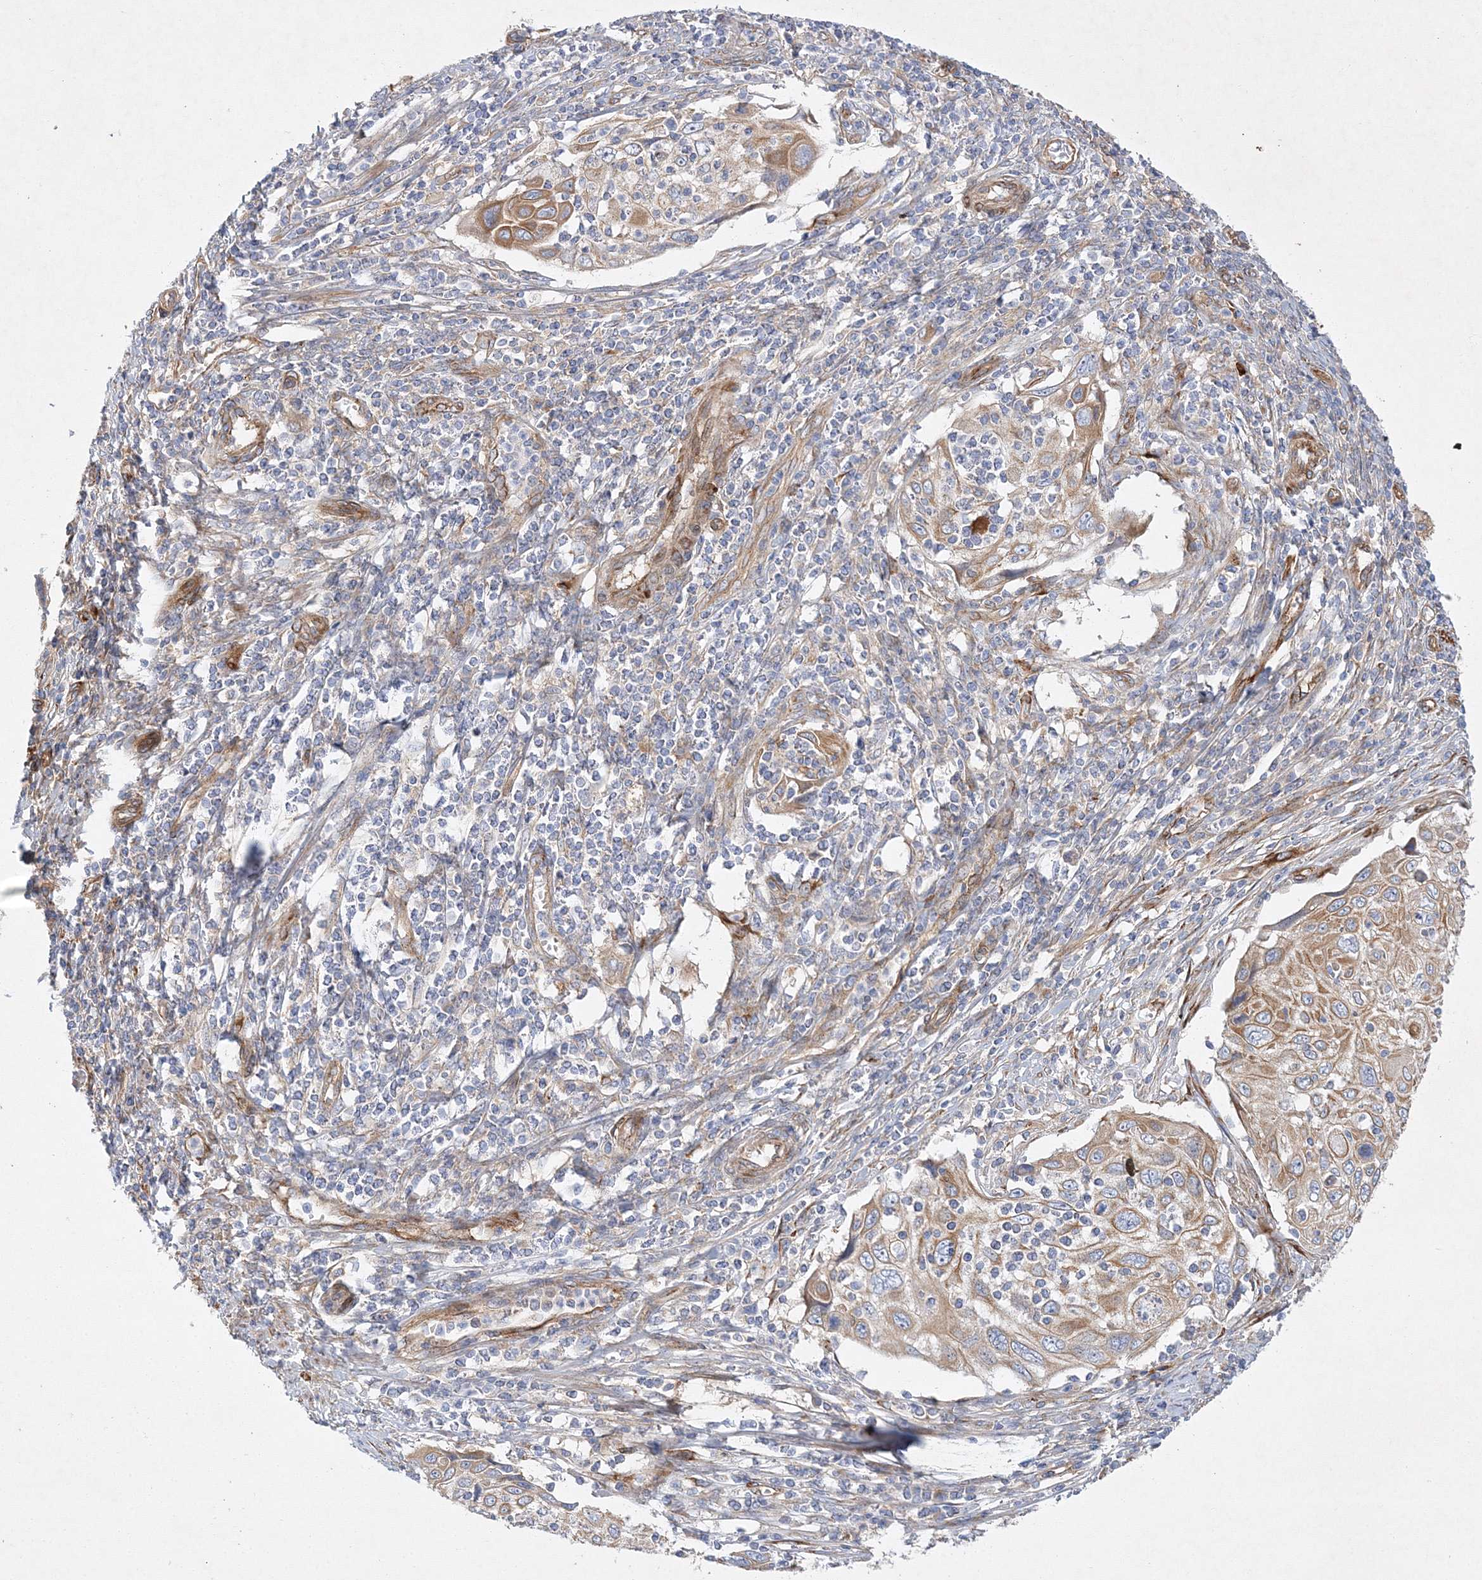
{"staining": {"intensity": "moderate", "quantity": ">75%", "location": "cytoplasmic/membranous"}, "tissue": "cervical cancer", "cell_type": "Tumor cells", "image_type": "cancer", "snomed": [{"axis": "morphology", "description": "Squamous cell carcinoma, NOS"}, {"axis": "topography", "description": "Cervix"}], "caption": "Tumor cells display moderate cytoplasmic/membranous staining in approximately >75% of cells in squamous cell carcinoma (cervical). The protein of interest is stained brown, and the nuclei are stained in blue (DAB IHC with brightfield microscopy, high magnification).", "gene": "ZFYVE16", "patient": {"sex": "female", "age": 70}}